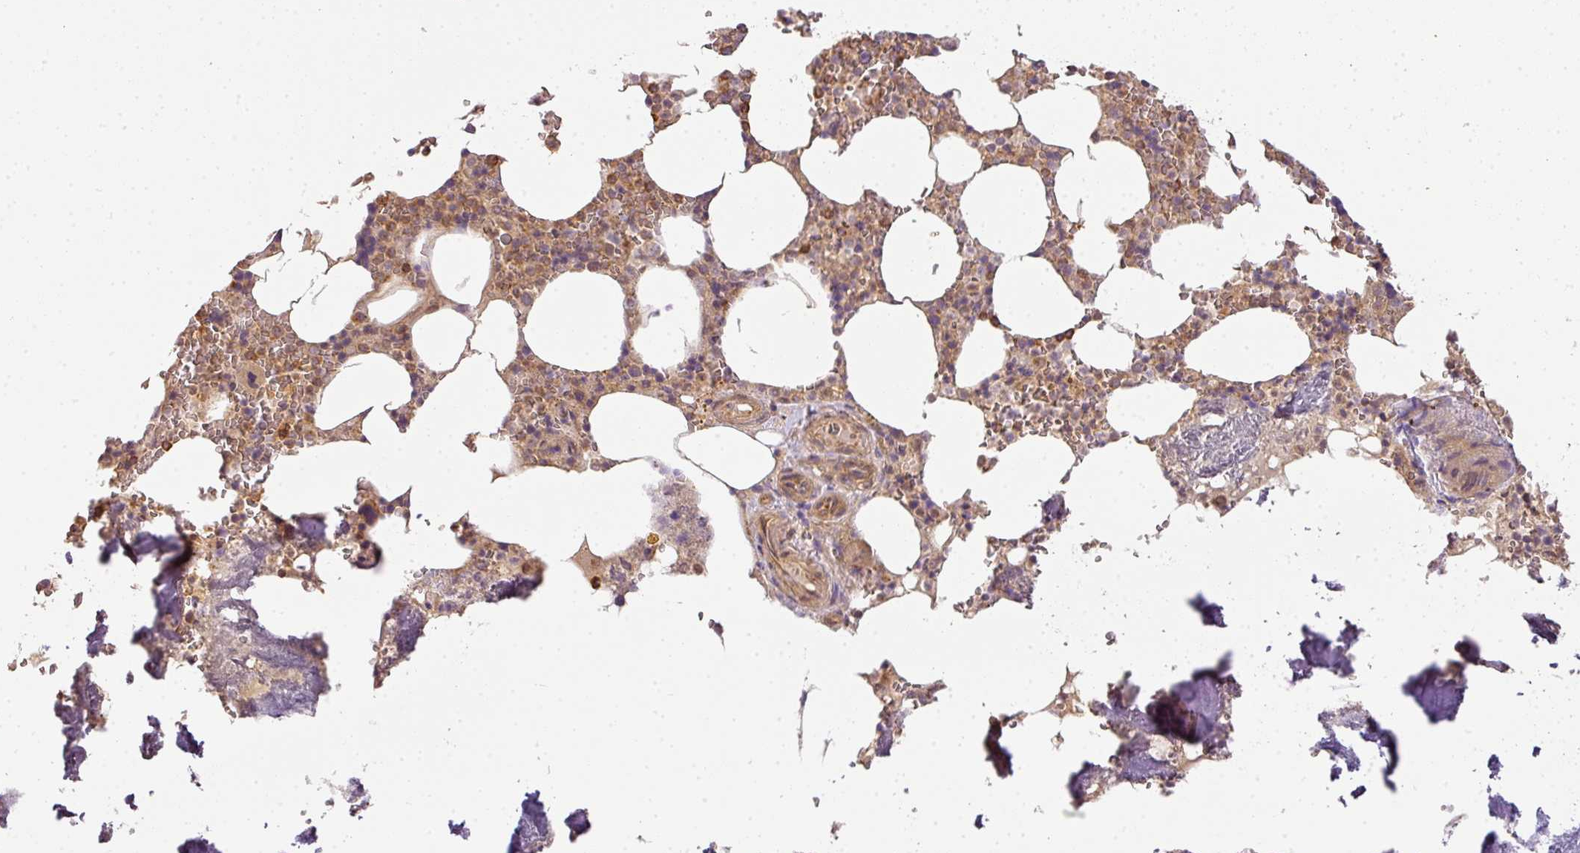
{"staining": {"intensity": "moderate", "quantity": "25%-75%", "location": "cytoplasmic/membranous"}, "tissue": "bone marrow", "cell_type": "Hematopoietic cells", "image_type": "normal", "snomed": [{"axis": "morphology", "description": "Normal tissue, NOS"}, {"axis": "topography", "description": "Bone marrow"}], "caption": "A micrograph of human bone marrow stained for a protein exhibits moderate cytoplasmic/membranous brown staining in hematopoietic cells. (DAB (3,3'-diaminobenzidine) IHC, brown staining for protein, blue staining for nuclei).", "gene": "TCL1B", "patient": {"sex": "male", "age": 64}}